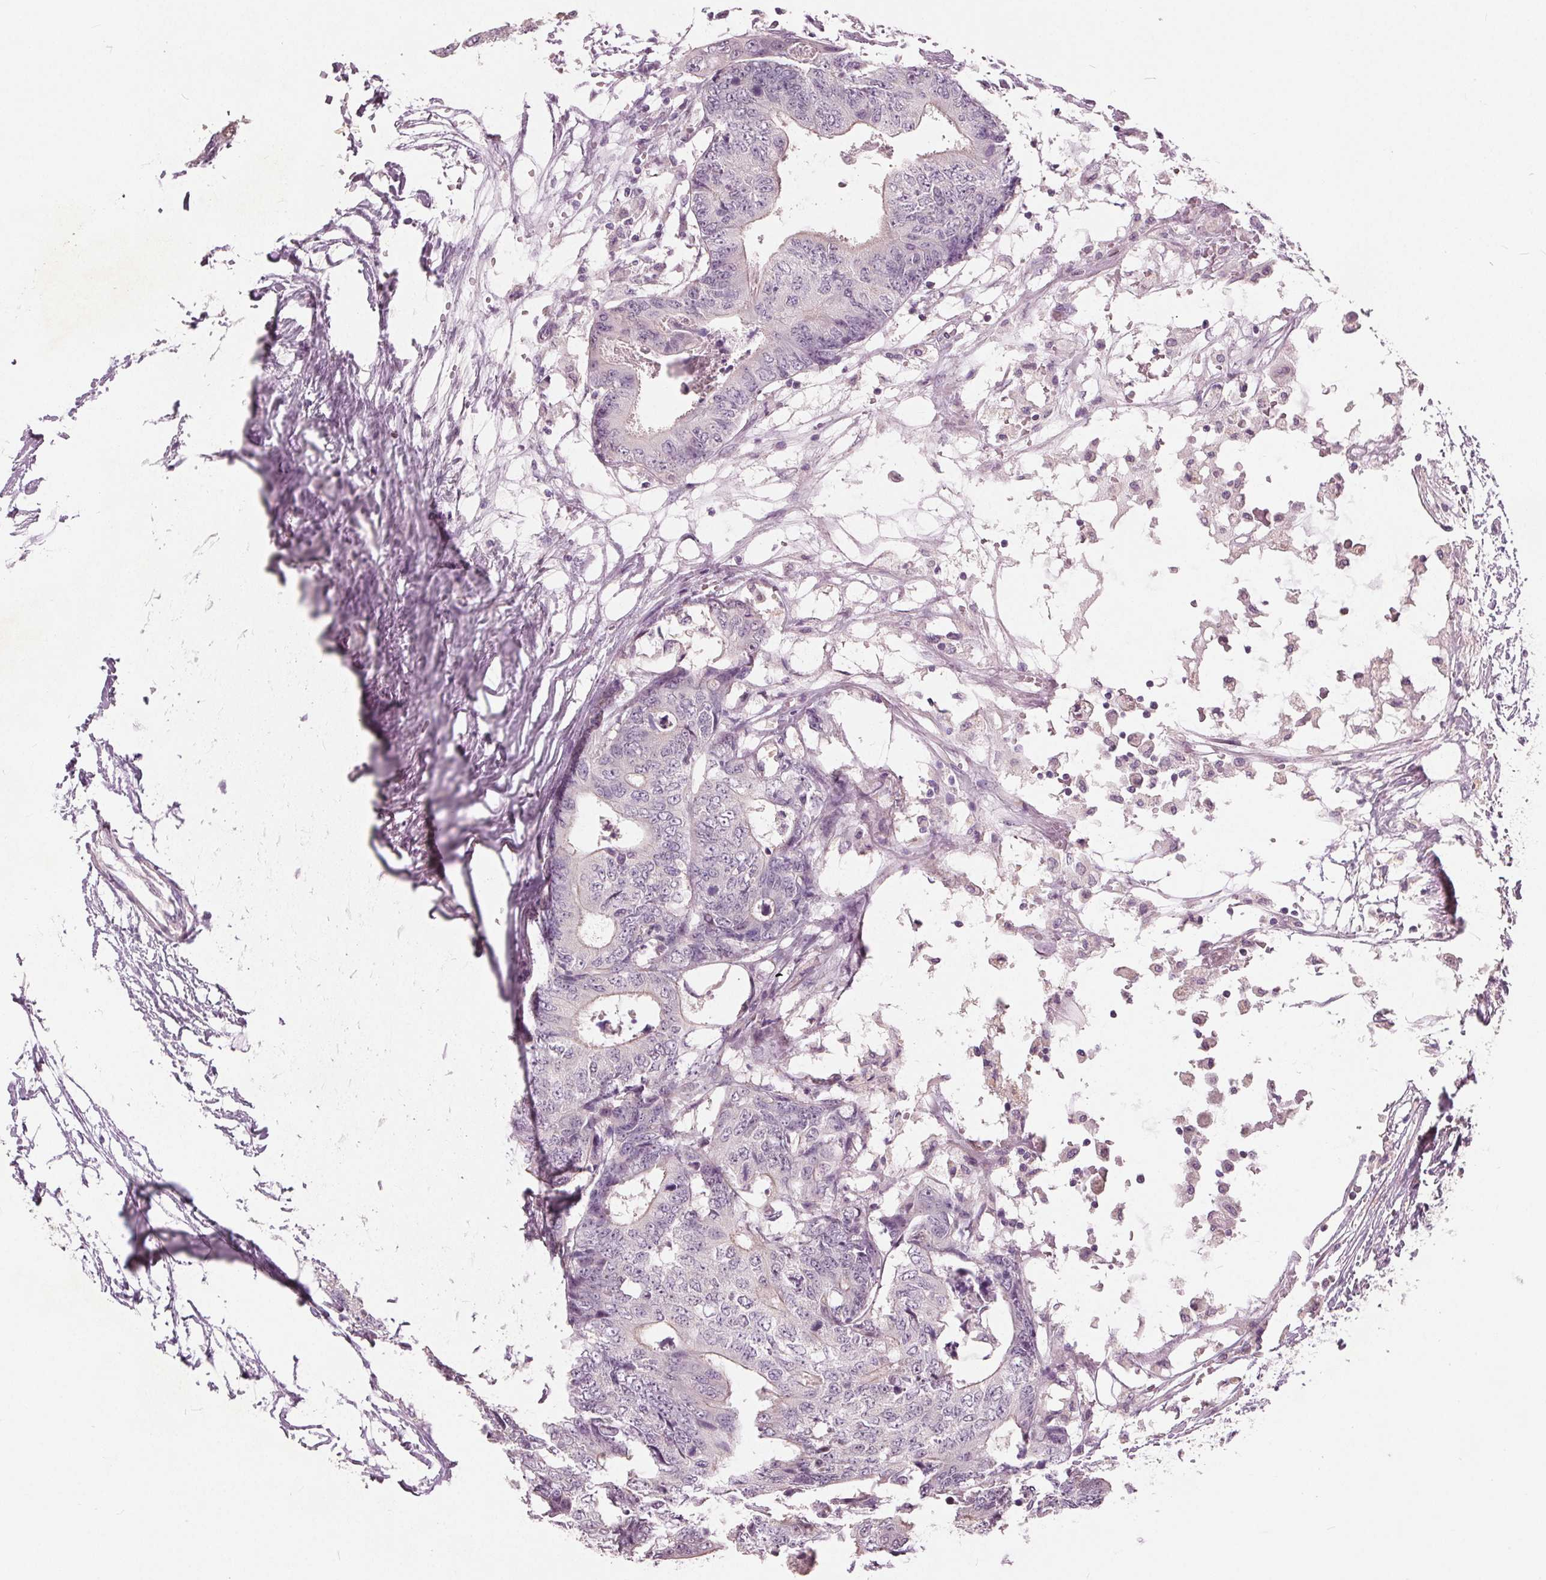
{"staining": {"intensity": "negative", "quantity": "none", "location": "none"}, "tissue": "colorectal cancer", "cell_type": "Tumor cells", "image_type": "cancer", "snomed": [{"axis": "morphology", "description": "Adenocarcinoma, NOS"}, {"axis": "topography", "description": "Colon"}], "caption": "This is a image of IHC staining of adenocarcinoma (colorectal), which shows no staining in tumor cells.", "gene": "TKFC", "patient": {"sex": "female", "age": 48}}